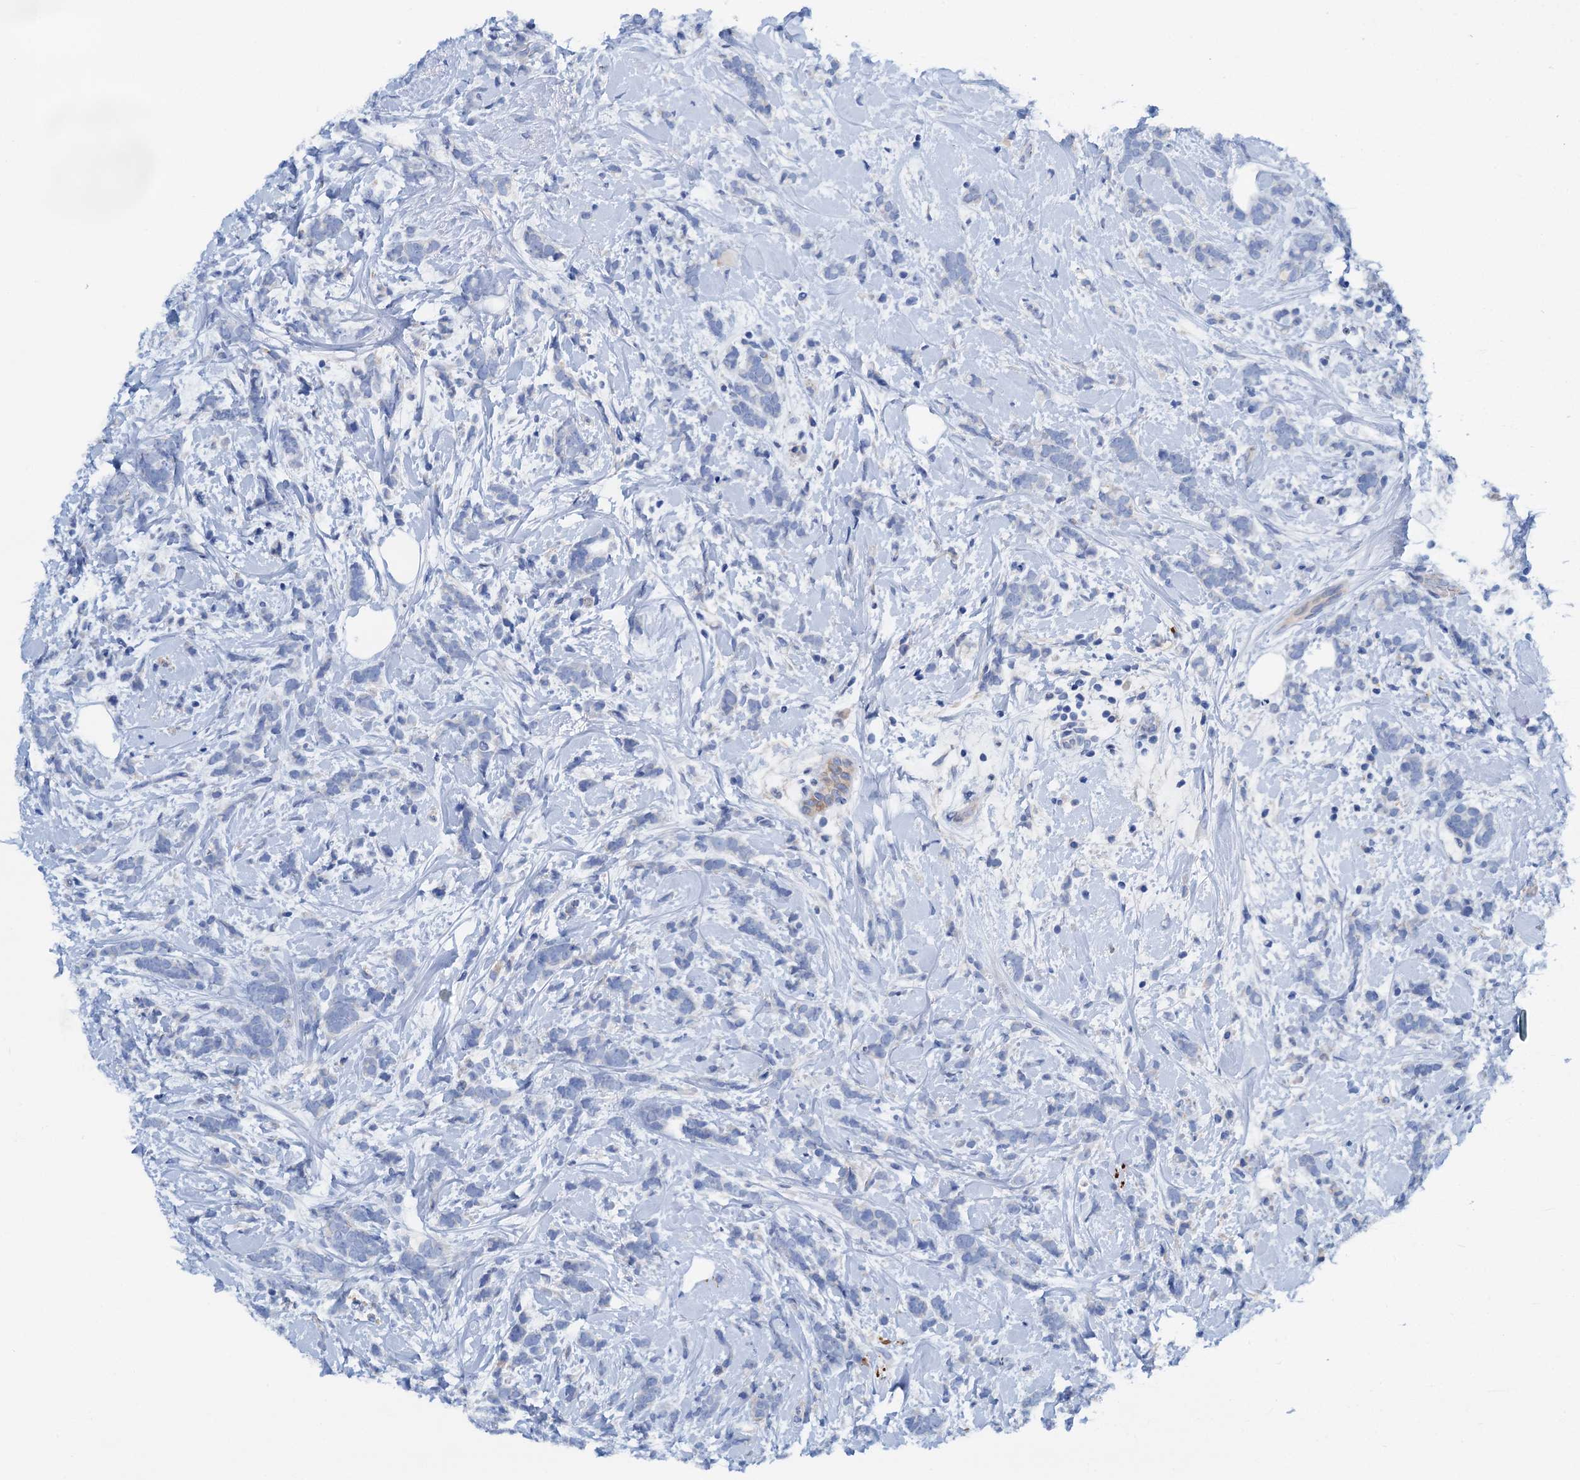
{"staining": {"intensity": "negative", "quantity": "none", "location": "none"}, "tissue": "breast cancer", "cell_type": "Tumor cells", "image_type": "cancer", "snomed": [{"axis": "morphology", "description": "Lobular carcinoma"}, {"axis": "topography", "description": "Breast"}], "caption": "Image shows no protein staining in tumor cells of breast cancer (lobular carcinoma) tissue. (IHC, brightfield microscopy, high magnification).", "gene": "C1QTNF4", "patient": {"sex": "female", "age": 58}}